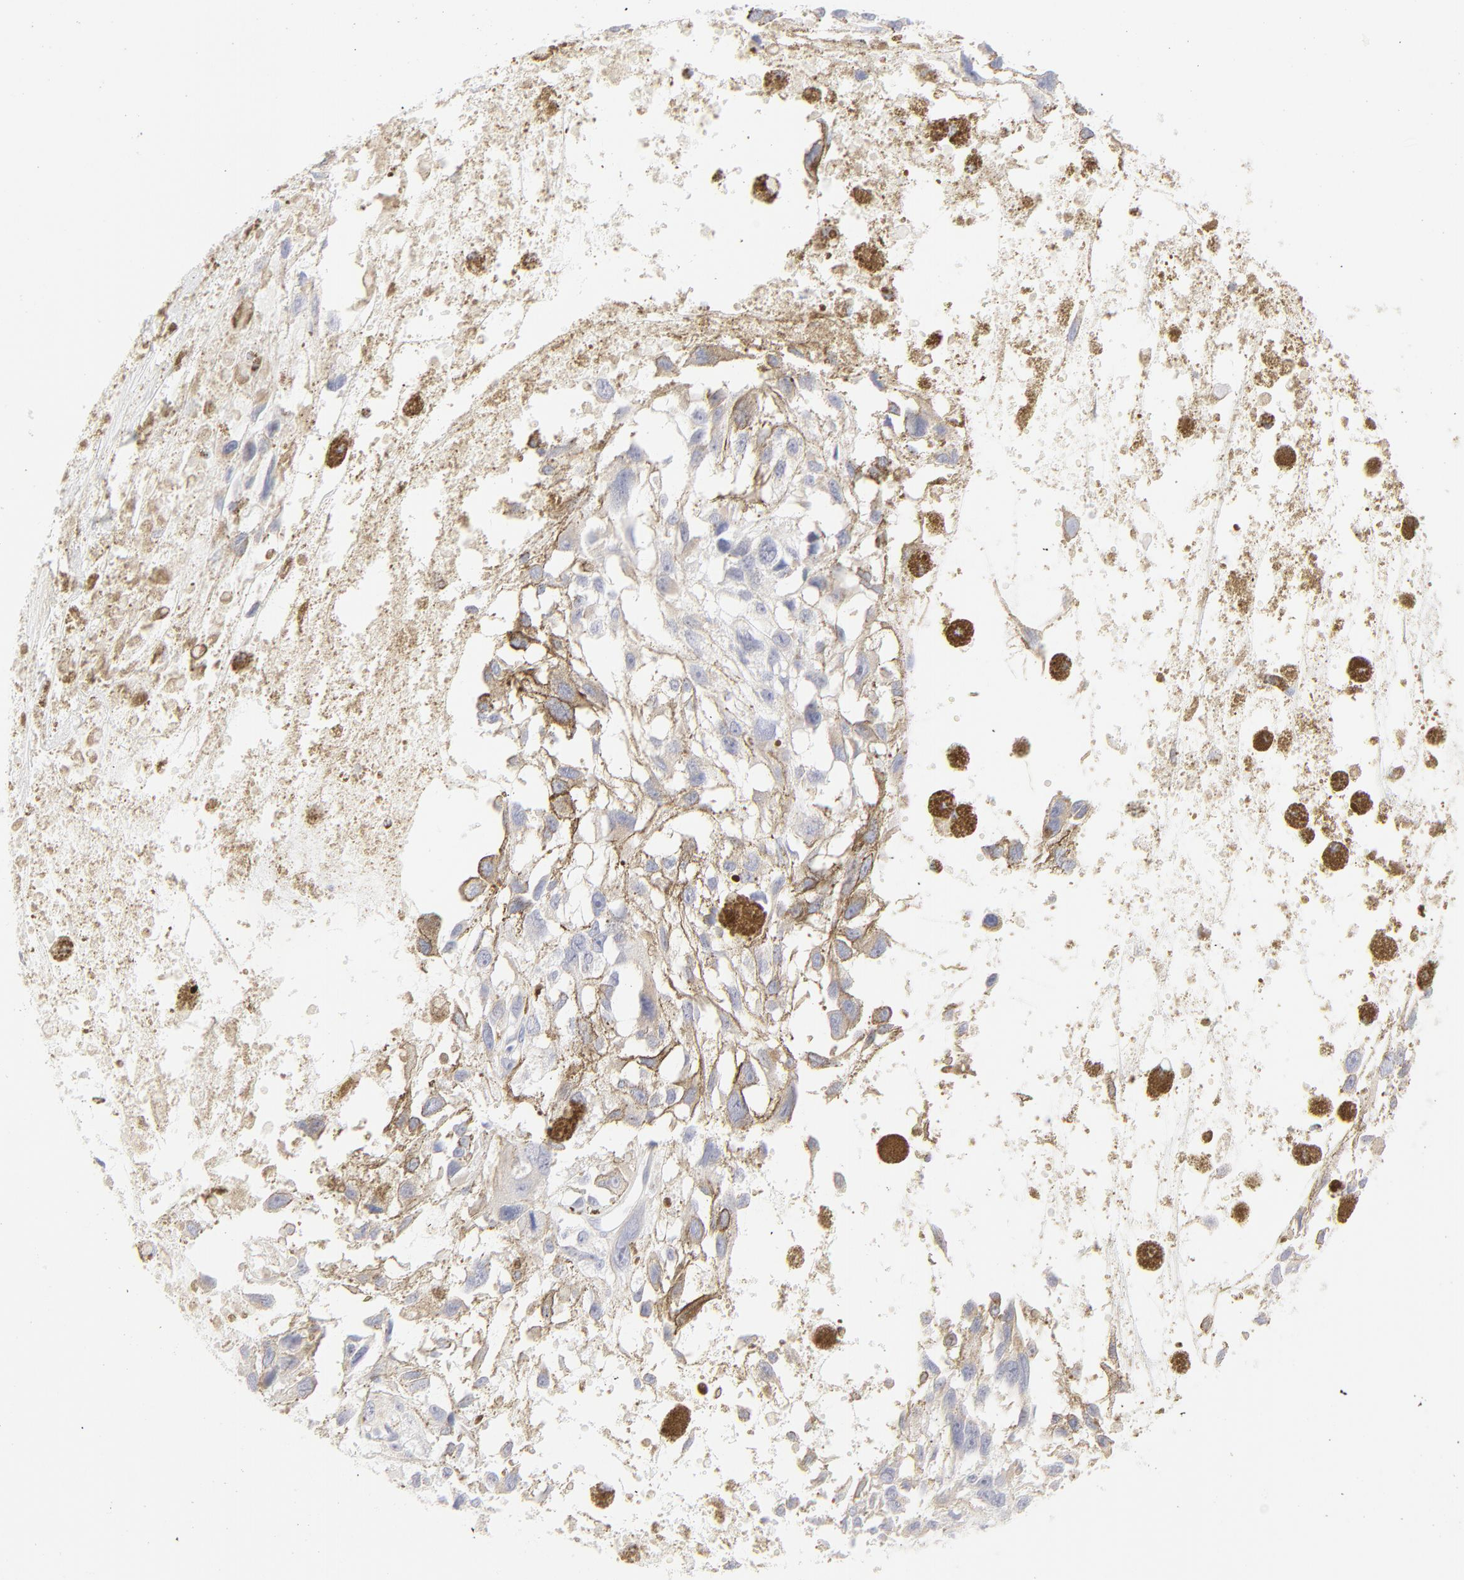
{"staining": {"intensity": "weak", "quantity": "<25%", "location": "cytoplasmic/membranous"}, "tissue": "melanoma", "cell_type": "Tumor cells", "image_type": "cancer", "snomed": [{"axis": "morphology", "description": "Malignant melanoma, Metastatic site"}, {"axis": "topography", "description": "Lymph node"}], "caption": "Tumor cells show no significant protein staining in melanoma.", "gene": "NPNT", "patient": {"sex": "male", "age": 59}}